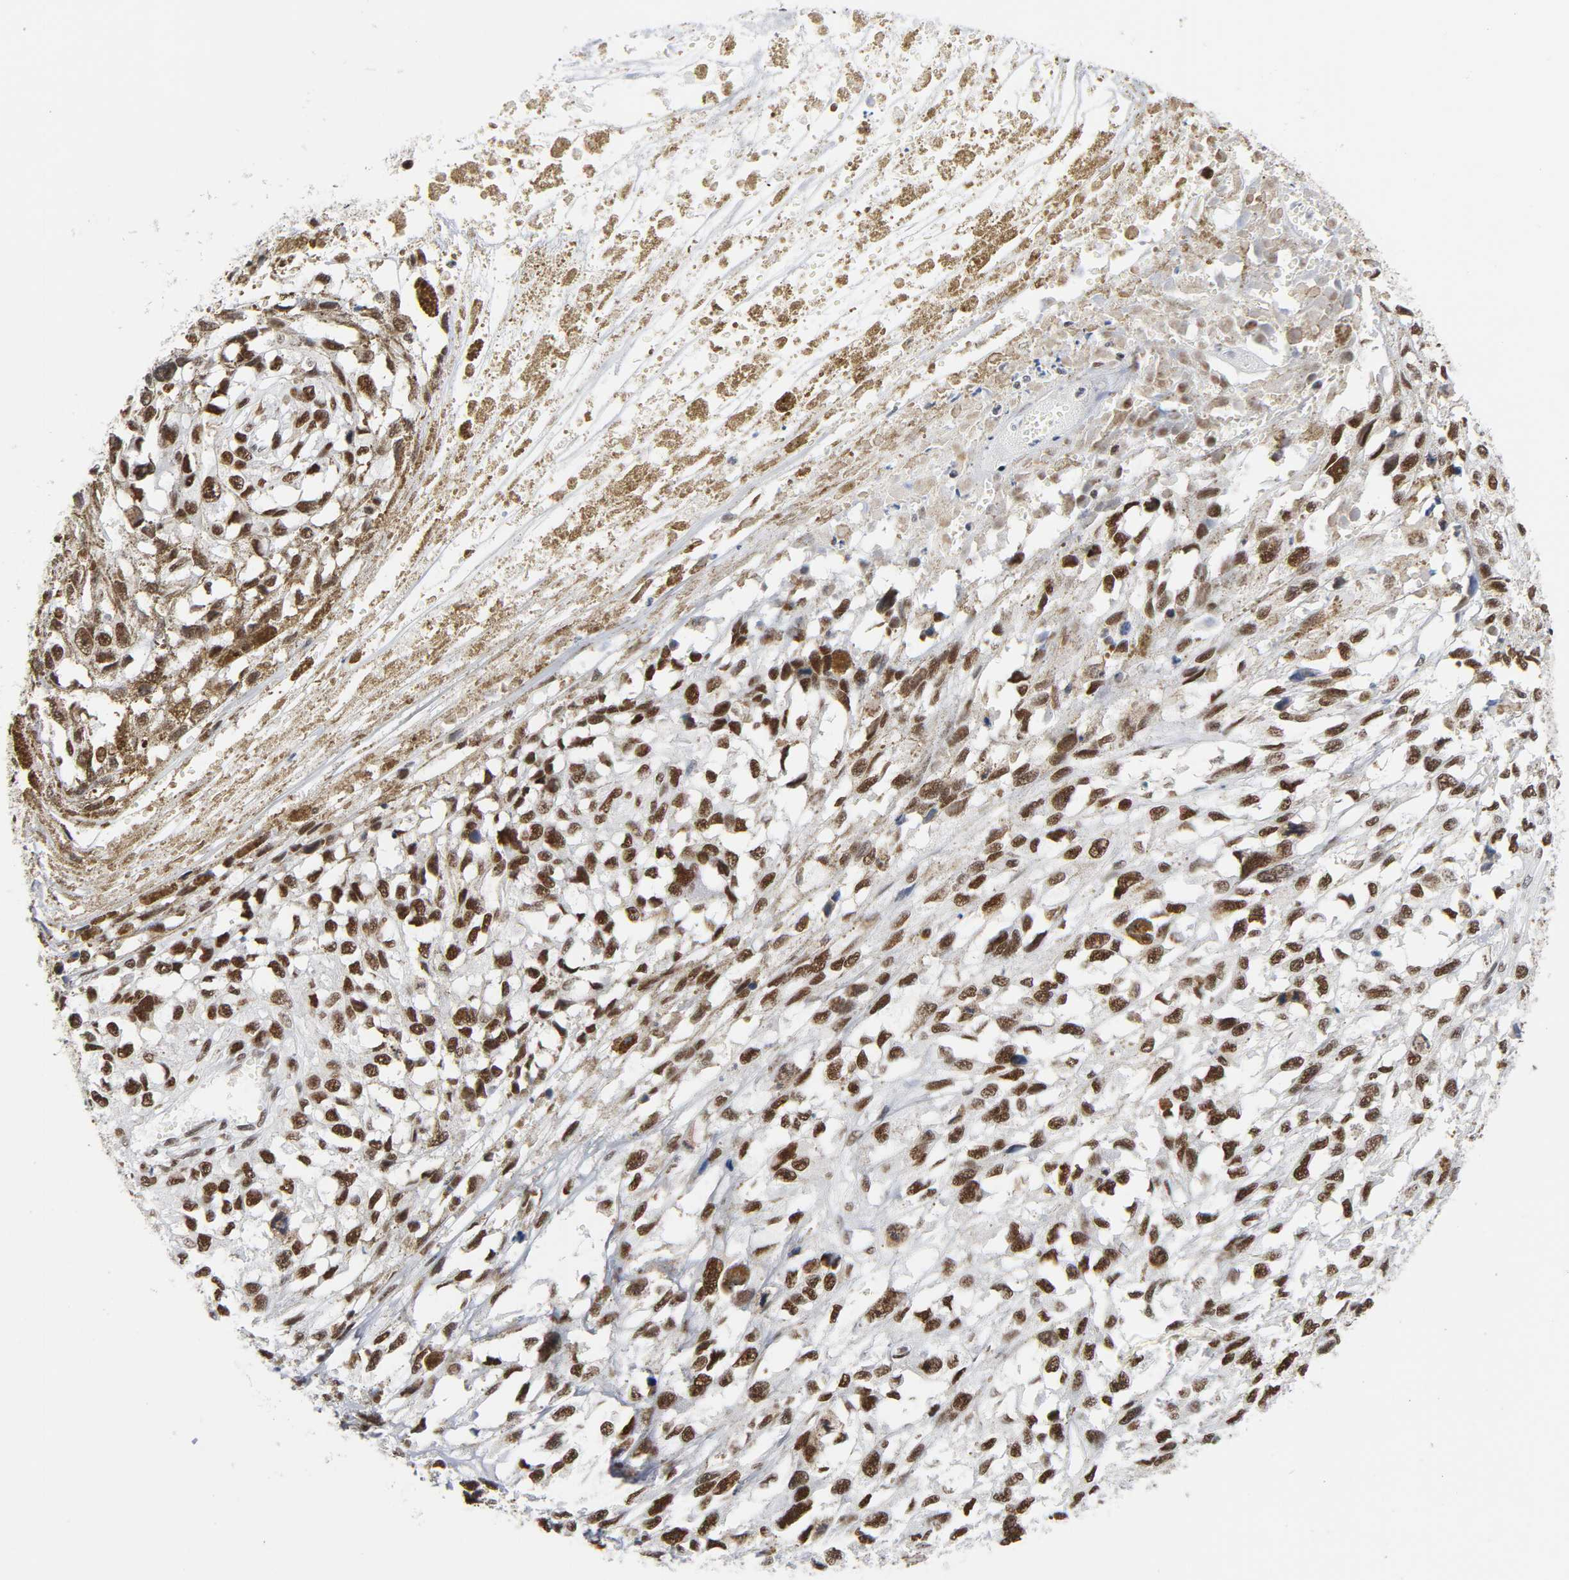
{"staining": {"intensity": "strong", "quantity": ">75%", "location": "nuclear"}, "tissue": "melanoma", "cell_type": "Tumor cells", "image_type": "cancer", "snomed": [{"axis": "morphology", "description": "Malignant melanoma, Metastatic site"}, {"axis": "topography", "description": "Lymph node"}], "caption": "Immunohistochemistry (IHC) micrograph of neoplastic tissue: human melanoma stained using IHC shows high levels of strong protein expression localized specifically in the nuclear of tumor cells, appearing as a nuclear brown color.", "gene": "CSTF2", "patient": {"sex": "male", "age": 59}}